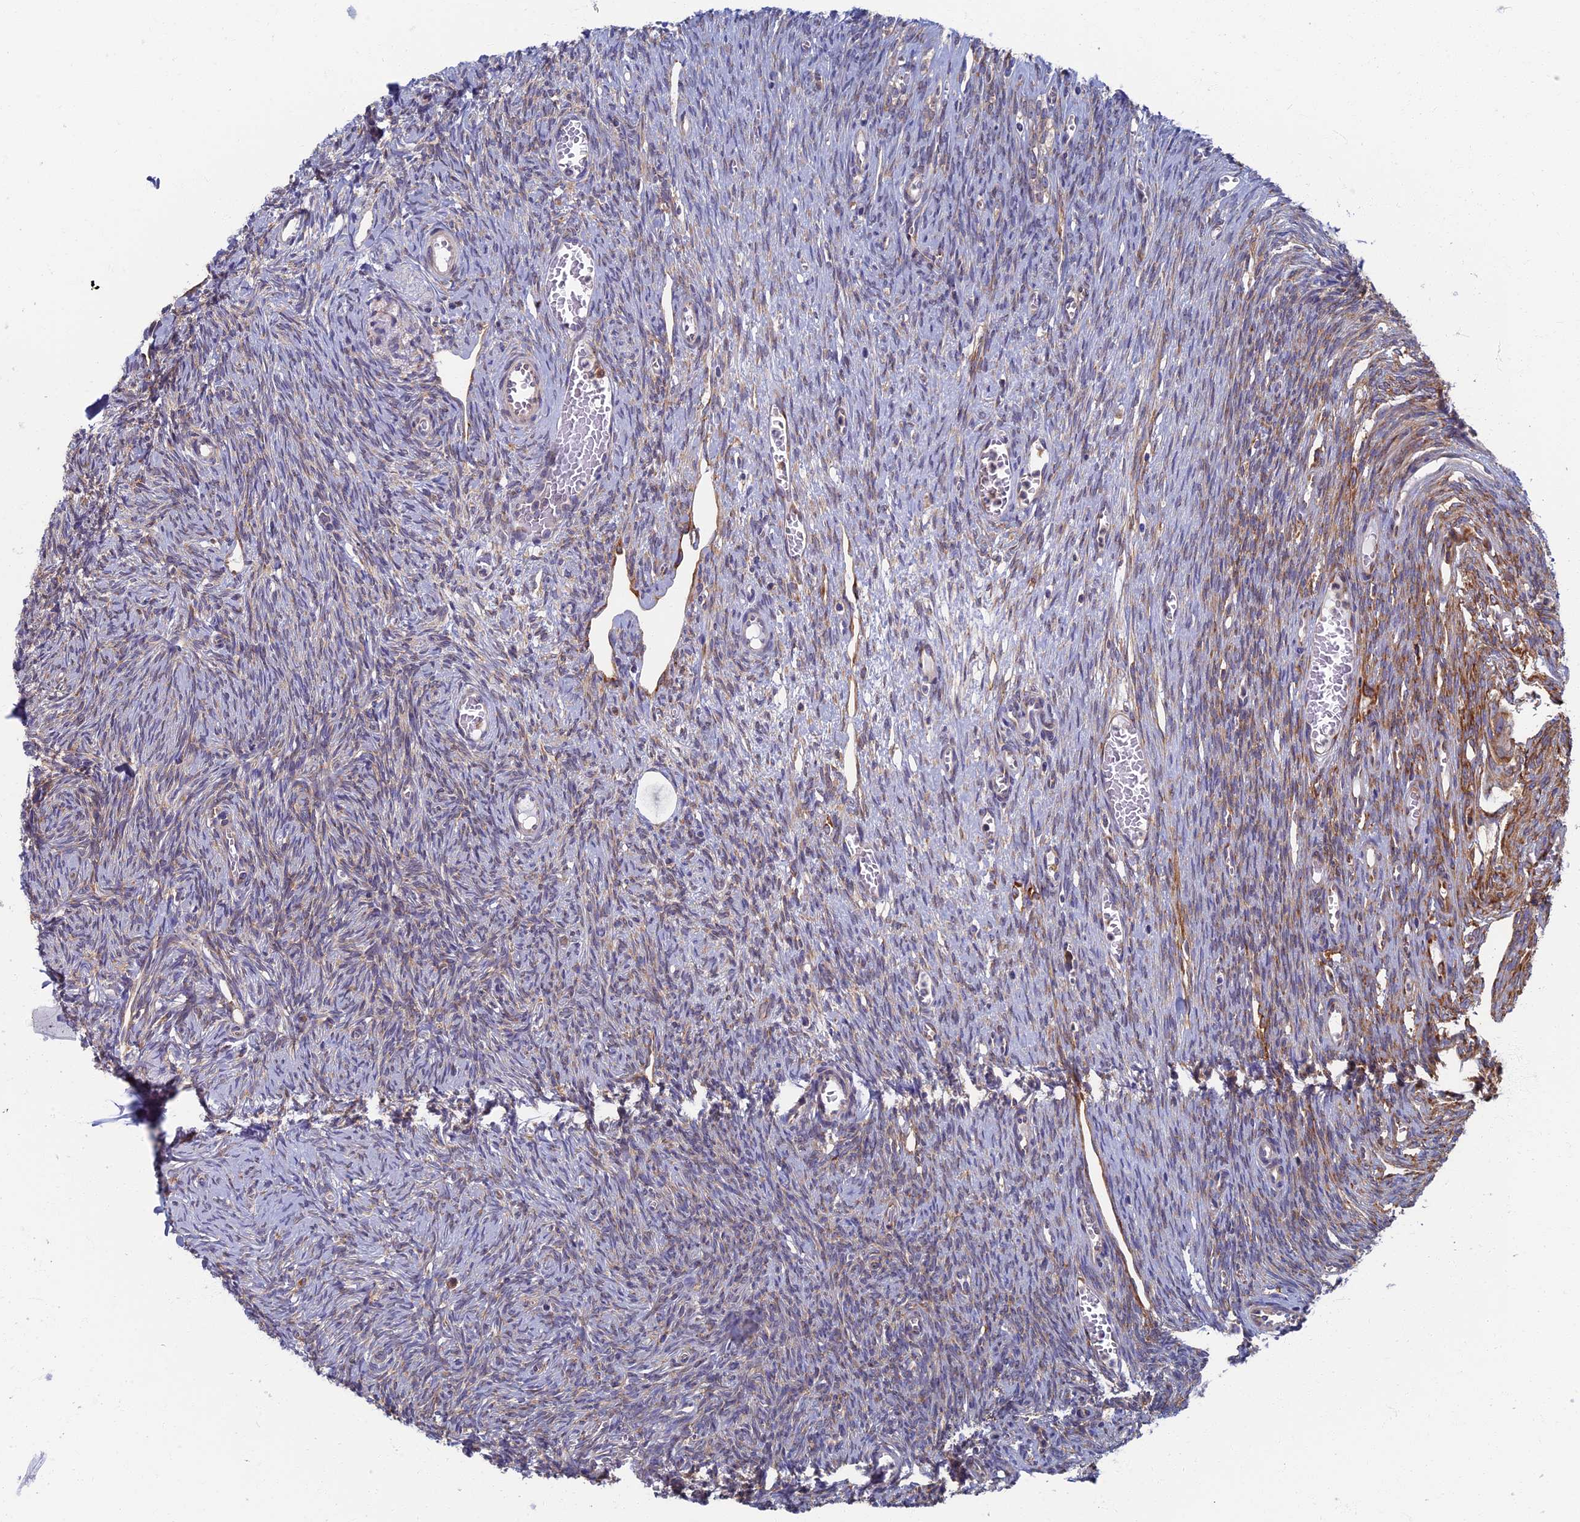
{"staining": {"intensity": "moderate", "quantity": "25%-75%", "location": "cytoplasmic/membranous"}, "tissue": "ovary", "cell_type": "Ovarian stroma cells", "image_type": "normal", "snomed": [{"axis": "morphology", "description": "Normal tissue, NOS"}, {"axis": "topography", "description": "Ovary"}], "caption": "Immunohistochemistry (IHC) micrograph of normal ovary: ovary stained using immunohistochemistry (IHC) displays medium levels of moderate protein expression localized specifically in the cytoplasmic/membranous of ovarian stroma cells, appearing as a cytoplasmic/membranous brown color.", "gene": "YBX1", "patient": {"sex": "female", "age": 44}}